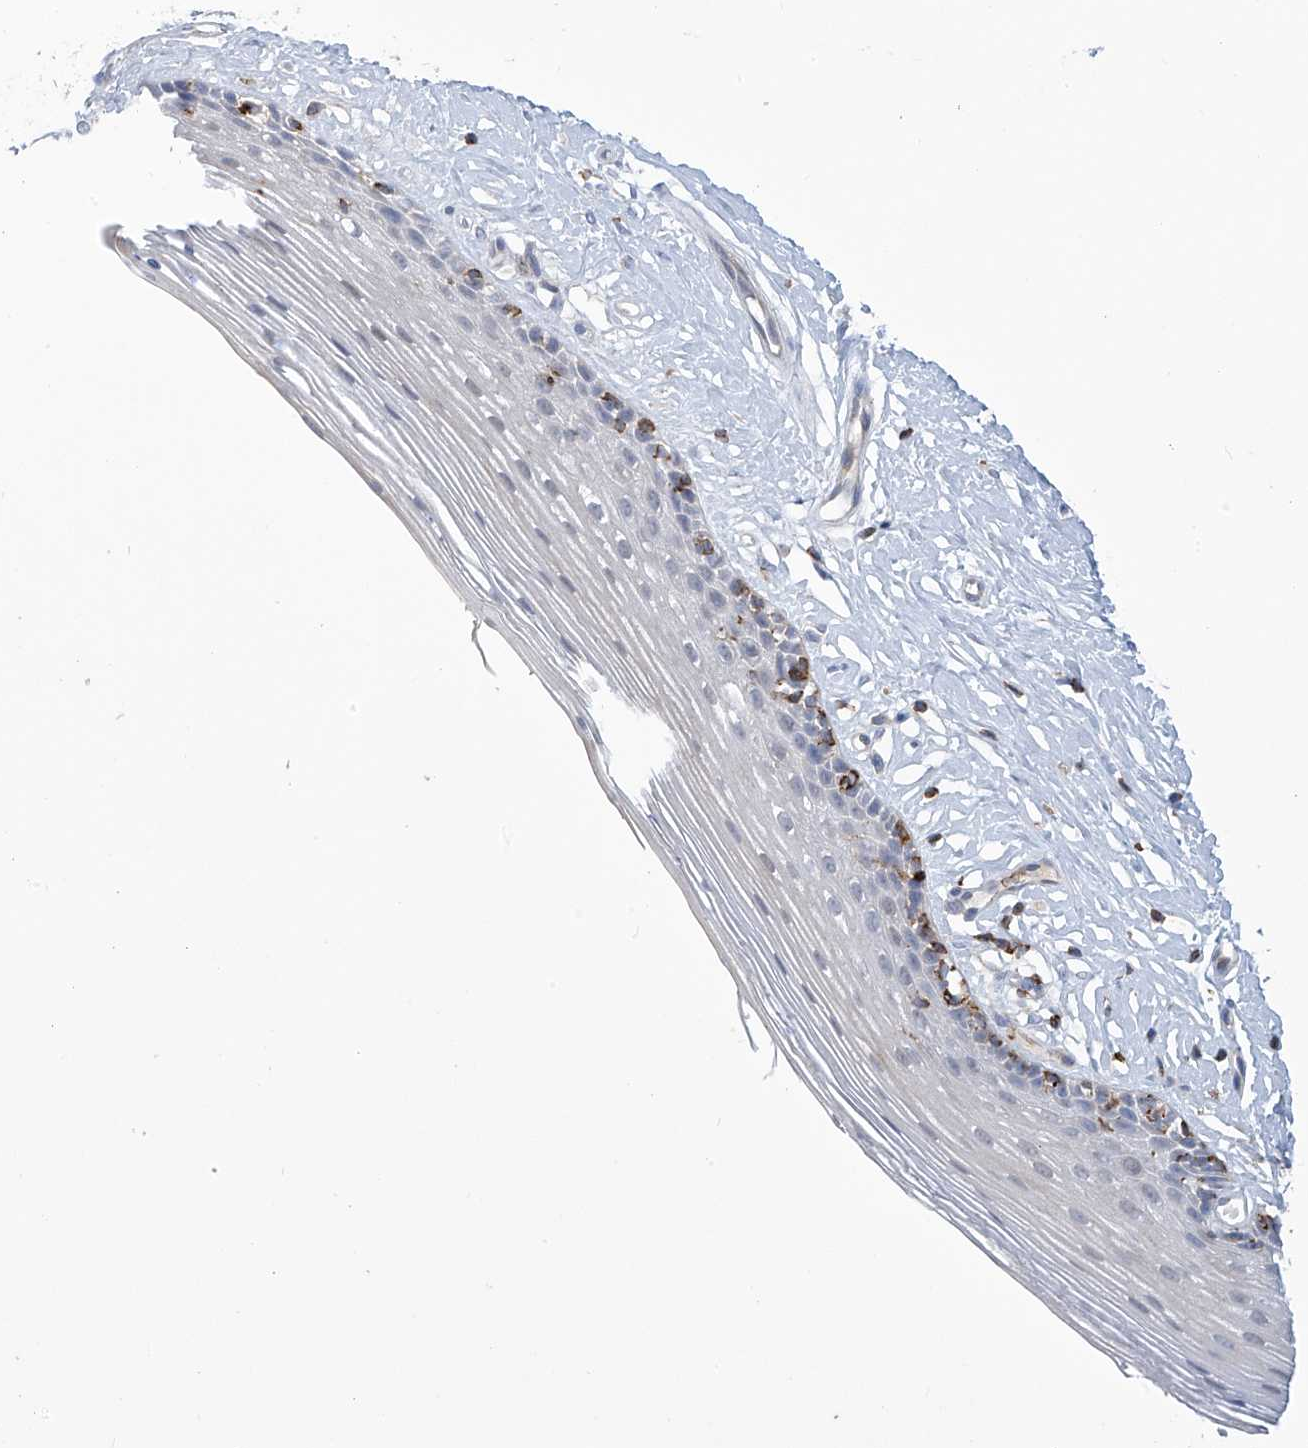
{"staining": {"intensity": "weak", "quantity": "<25%", "location": "cytoplasmic/membranous"}, "tissue": "vagina", "cell_type": "Squamous epithelial cells", "image_type": "normal", "snomed": [{"axis": "morphology", "description": "Normal tissue, NOS"}, {"axis": "topography", "description": "Vagina"}], "caption": "The IHC image has no significant positivity in squamous epithelial cells of vagina.", "gene": "IBA57", "patient": {"sex": "female", "age": 46}}